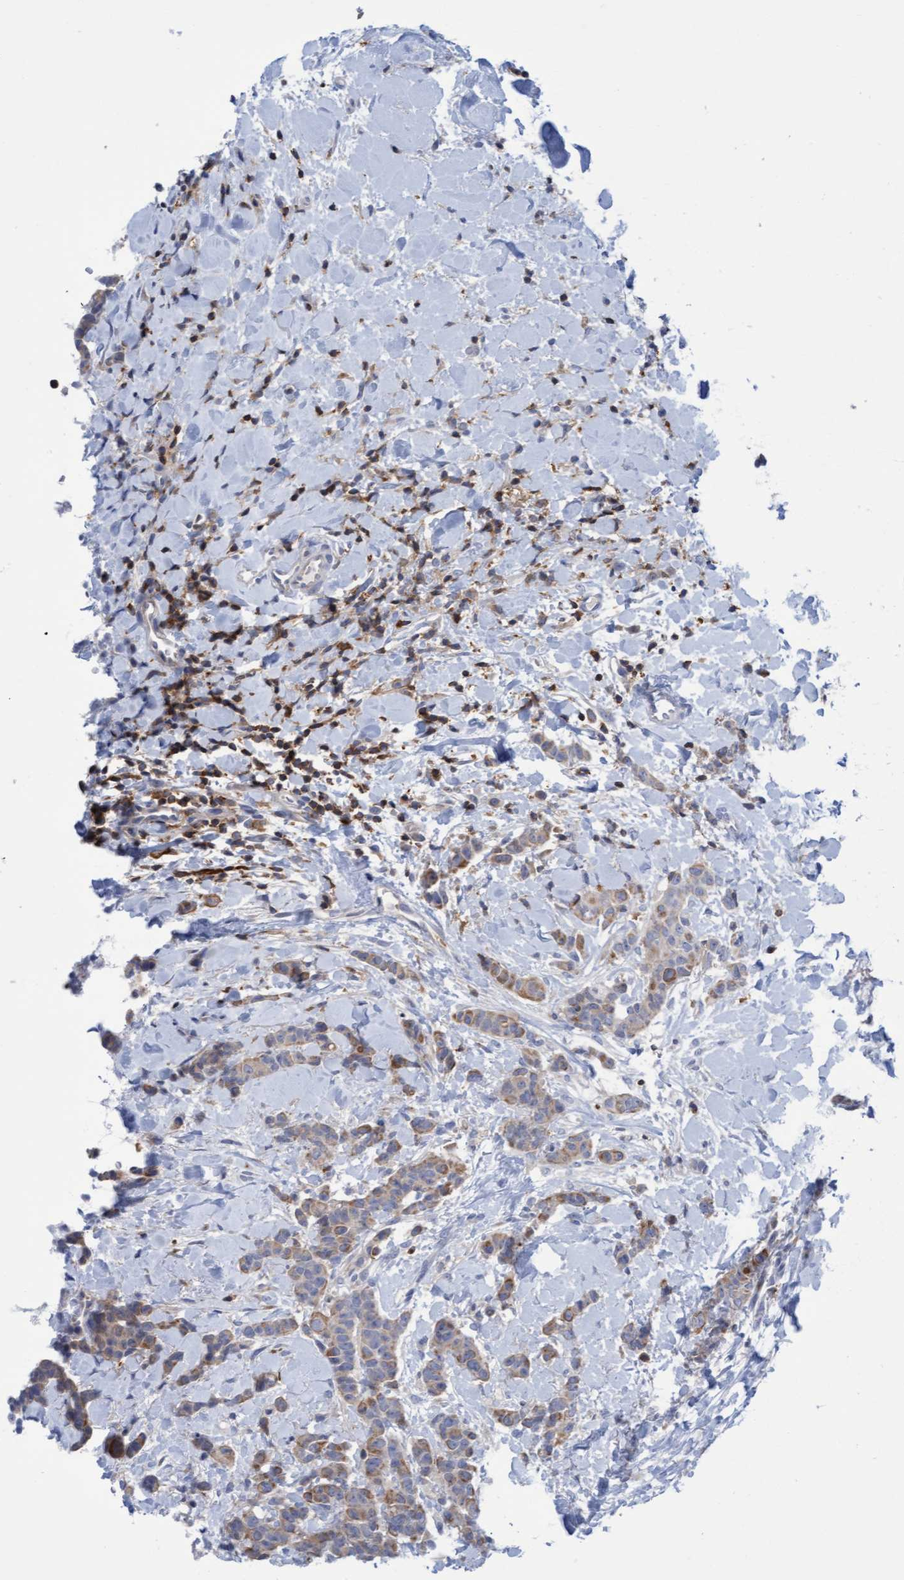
{"staining": {"intensity": "moderate", "quantity": "<25%", "location": "cytoplasmic/membranous"}, "tissue": "breast cancer", "cell_type": "Tumor cells", "image_type": "cancer", "snomed": [{"axis": "morphology", "description": "Normal tissue, NOS"}, {"axis": "morphology", "description": "Duct carcinoma"}, {"axis": "topography", "description": "Breast"}], "caption": "Intraductal carcinoma (breast) stained with a brown dye reveals moderate cytoplasmic/membranous positive positivity in approximately <25% of tumor cells.", "gene": "FNBP1", "patient": {"sex": "female", "age": 40}}